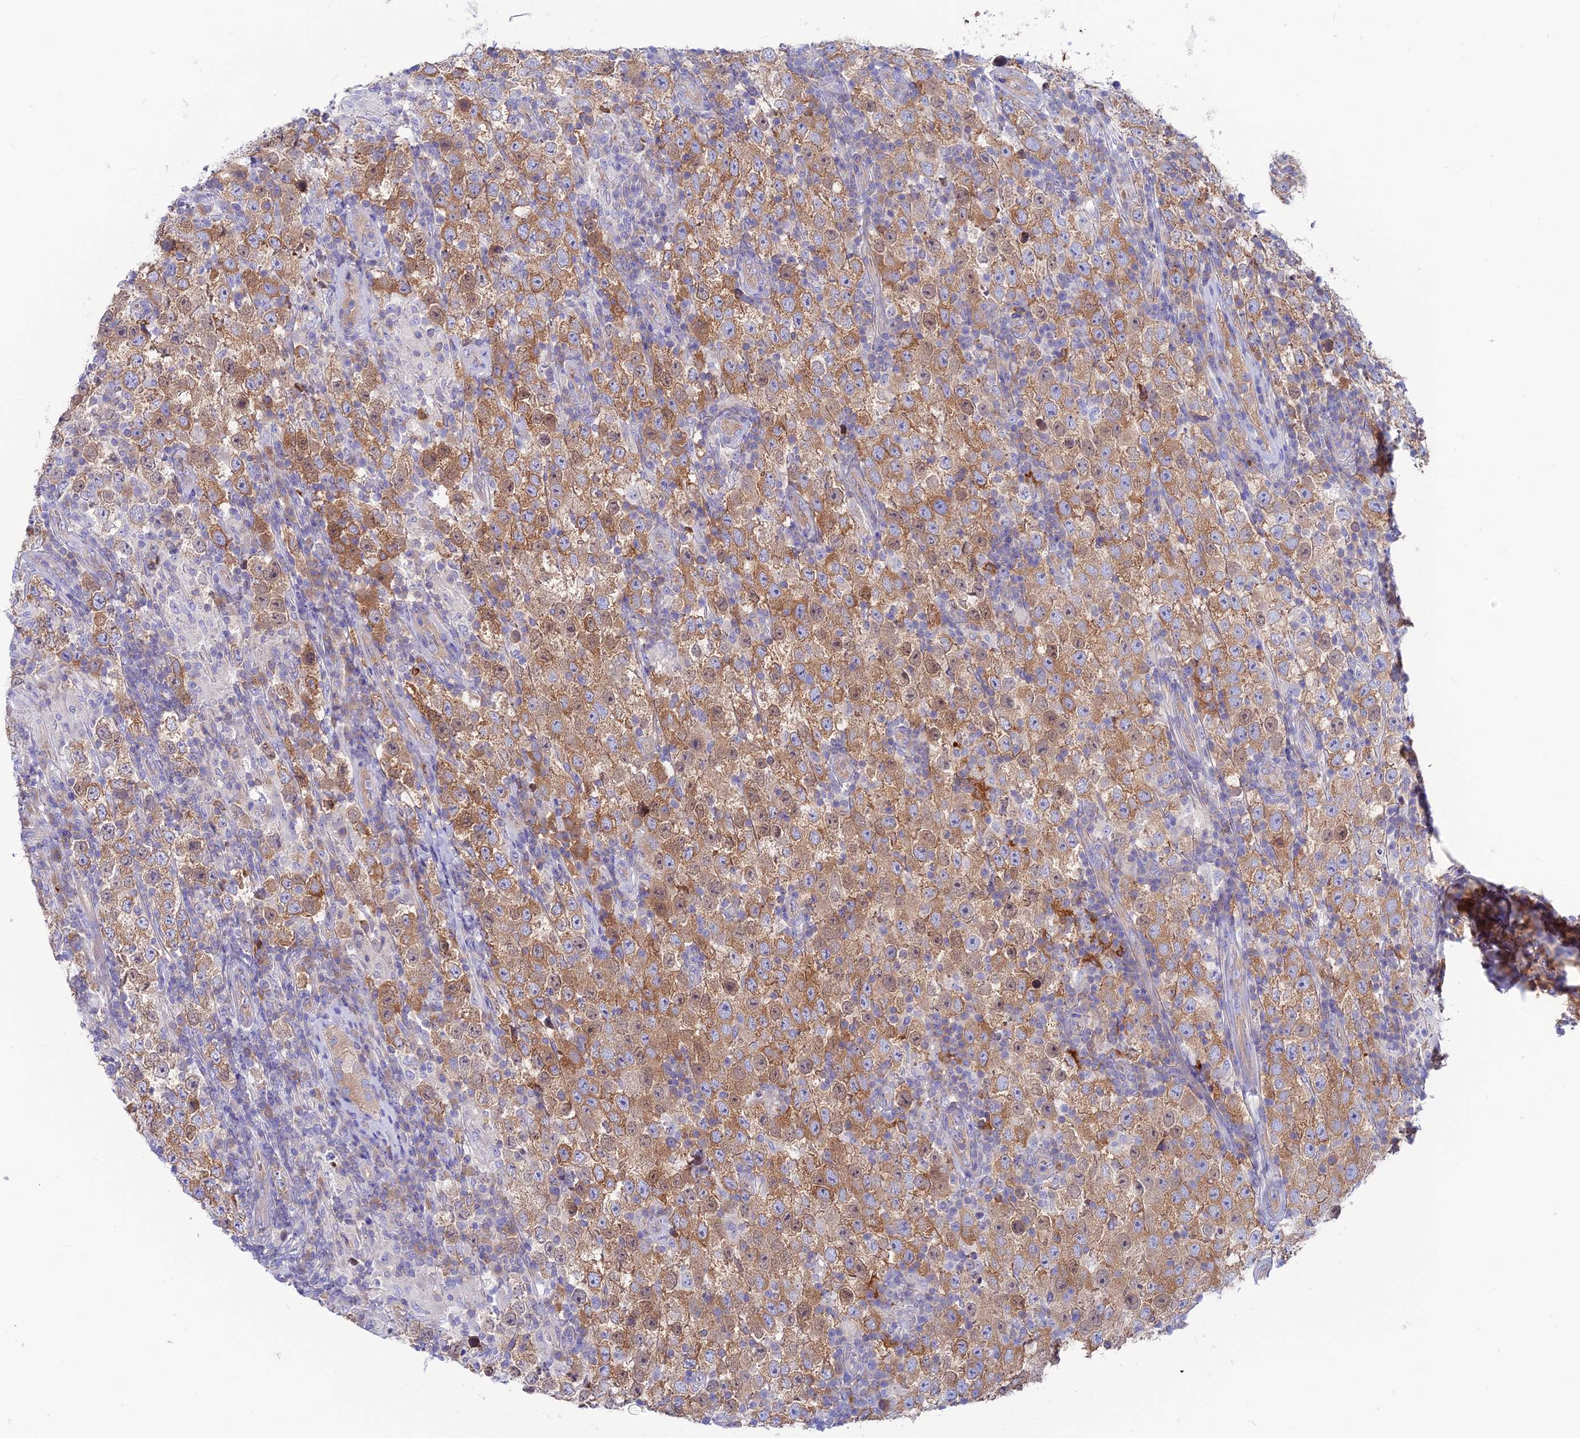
{"staining": {"intensity": "moderate", "quantity": ">75%", "location": "cytoplasmic/membranous"}, "tissue": "testis cancer", "cell_type": "Tumor cells", "image_type": "cancer", "snomed": [{"axis": "morphology", "description": "Normal tissue, NOS"}, {"axis": "morphology", "description": "Urothelial carcinoma, High grade"}, {"axis": "morphology", "description": "Seminoma, NOS"}, {"axis": "morphology", "description": "Carcinoma, Embryonal, NOS"}, {"axis": "topography", "description": "Urinary bladder"}, {"axis": "topography", "description": "Testis"}], "caption": "Embryonal carcinoma (testis) stained with a protein marker demonstrates moderate staining in tumor cells.", "gene": "LZTFL1", "patient": {"sex": "male", "age": 41}}